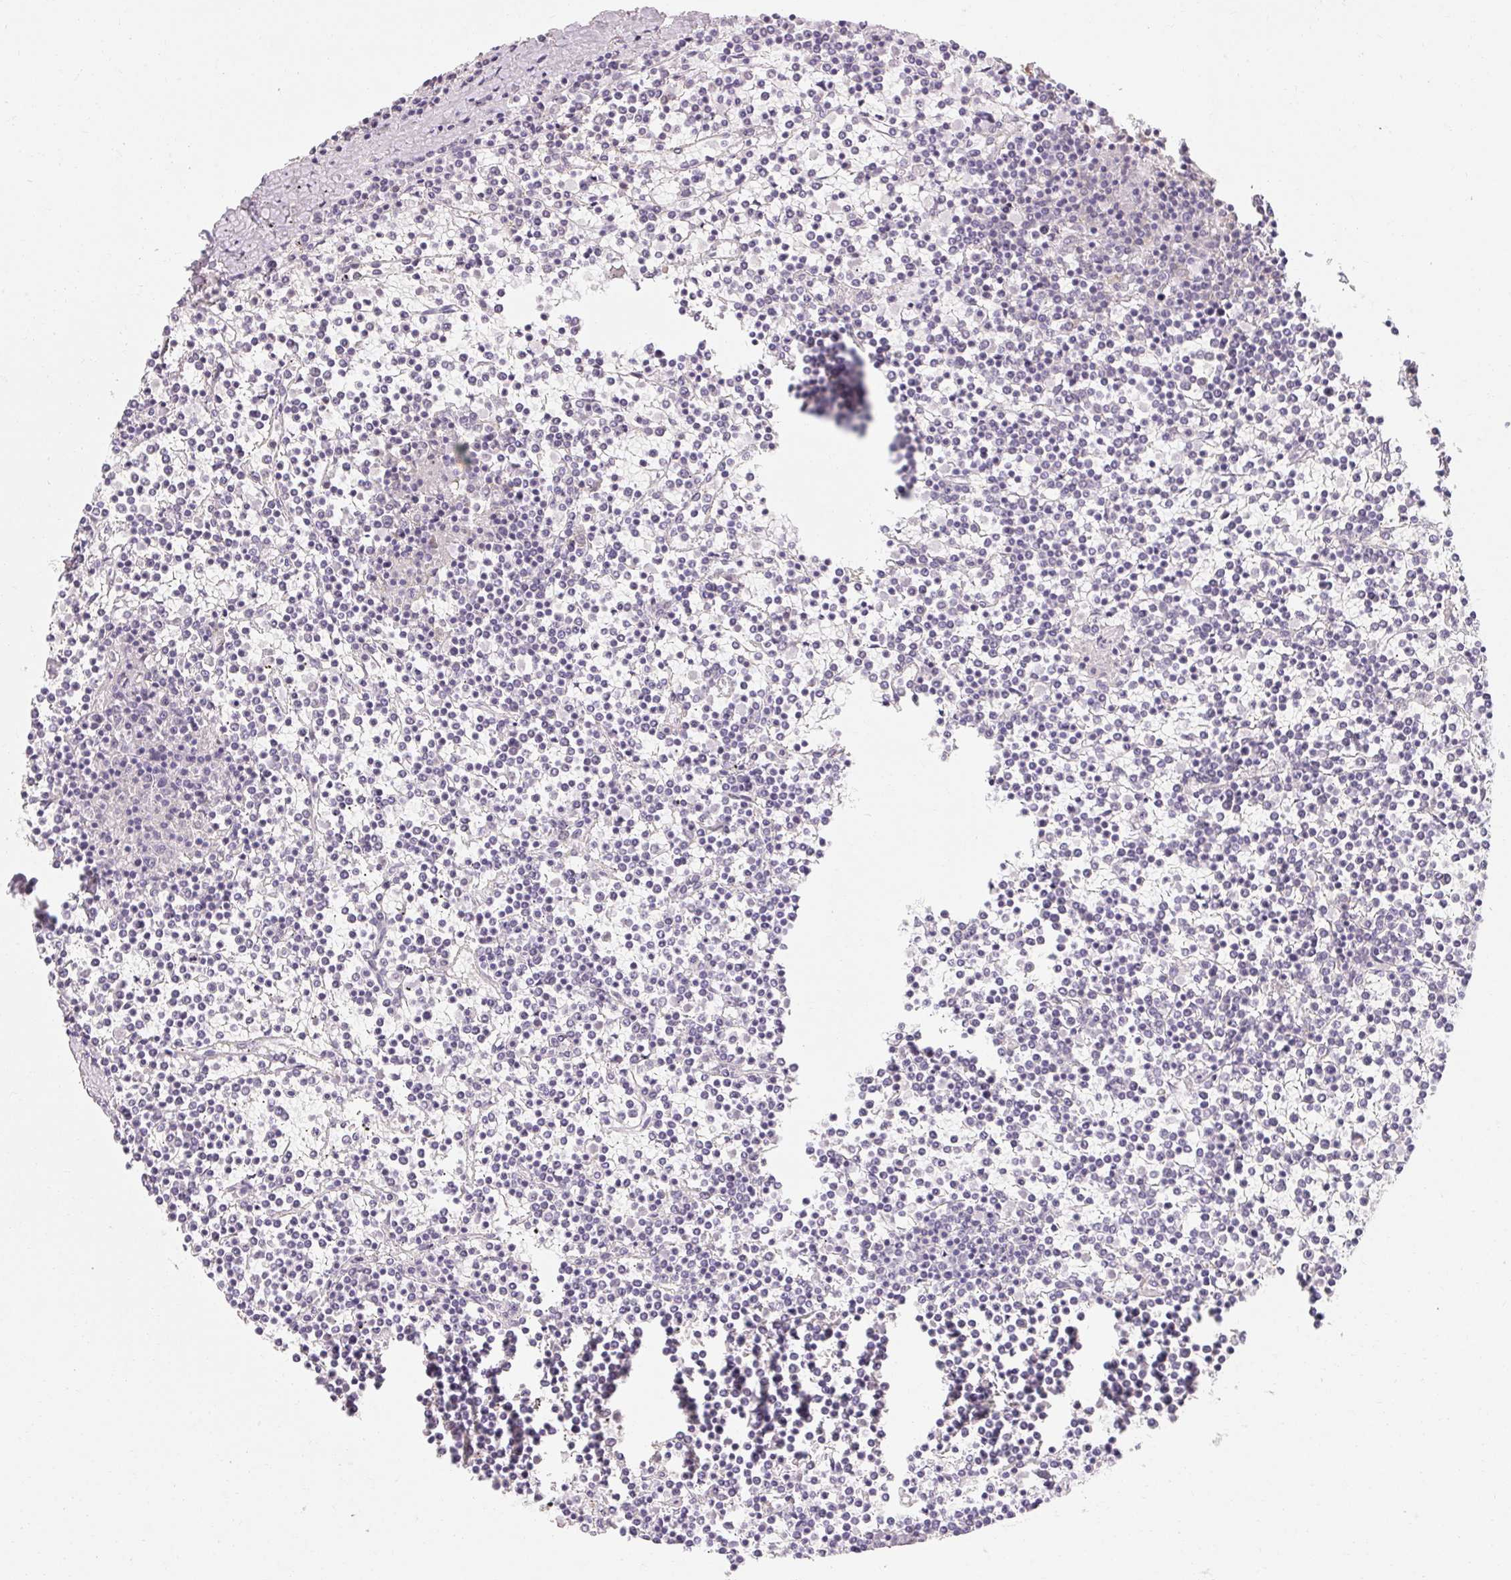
{"staining": {"intensity": "negative", "quantity": "none", "location": "none"}, "tissue": "lymphoma", "cell_type": "Tumor cells", "image_type": "cancer", "snomed": [{"axis": "morphology", "description": "Malignant lymphoma, non-Hodgkin's type, Low grade"}, {"axis": "topography", "description": "Spleen"}], "caption": "A photomicrograph of human low-grade malignant lymphoma, non-Hodgkin's type is negative for staining in tumor cells. (Brightfield microscopy of DAB IHC at high magnification).", "gene": "MAP7D2", "patient": {"sex": "female", "age": 19}}